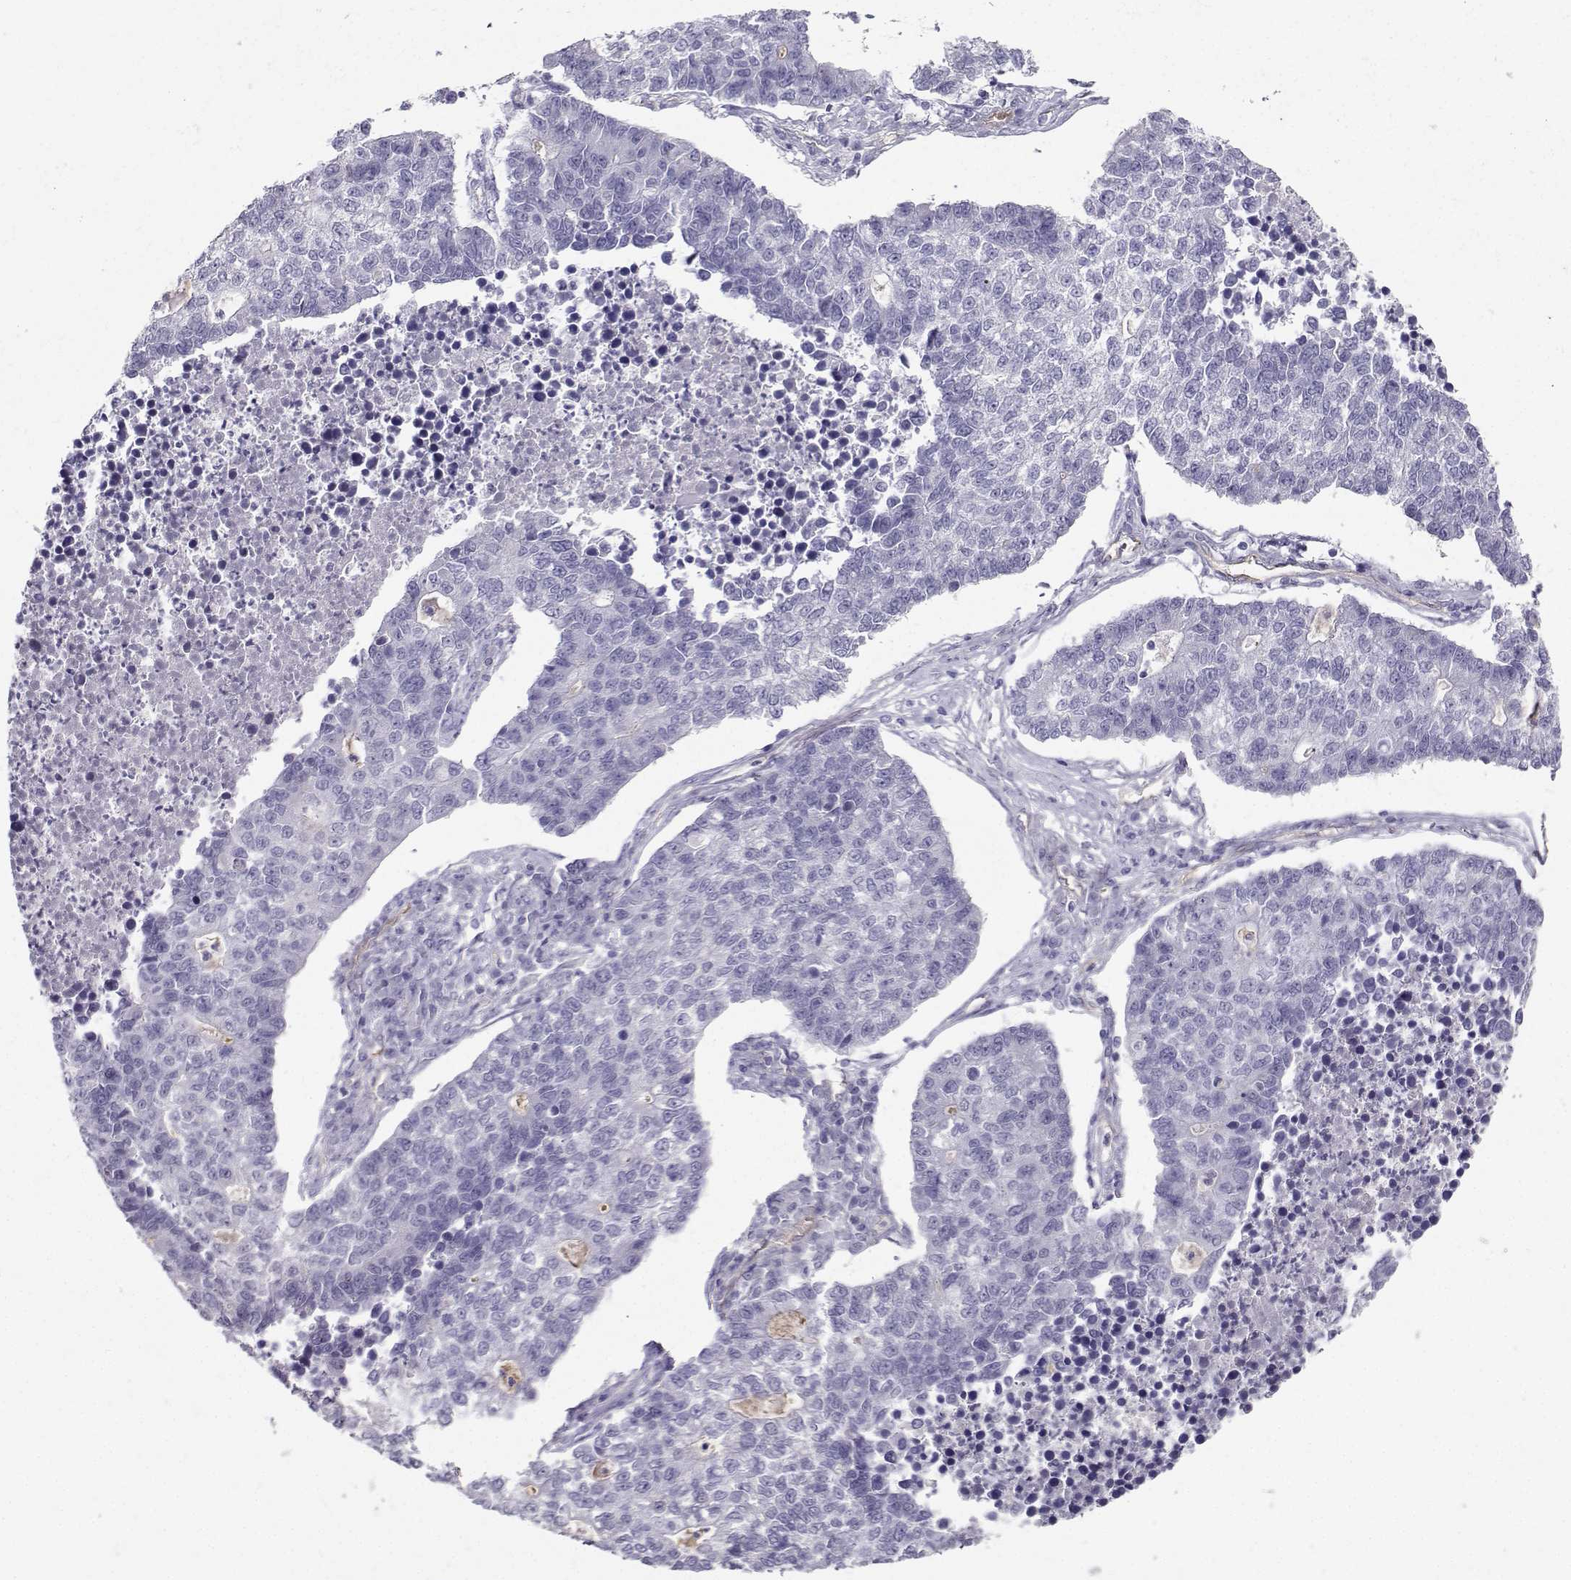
{"staining": {"intensity": "negative", "quantity": "none", "location": "none"}, "tissue": "lung cancer", "cell_type": "Tumor cells", "image_type": "cancer", "snomed": [{"axis": "morphology", "description": "Adenocarcinoma, NOS"}, {"axis": "topography", "description": "Lung"}], "caption": "Immunohistochemistry (IHC) image of human lung cancer stained for a protein (brown), which displays no expression in tumor cells. (Stains: DAB immunohistochemistry (IHC) with hematoxylin counter stain, Microscopy: brightfield microscopy at high magnification).", "gene": "CLUL1", "patient": {"sex": "male", "age": 57}}